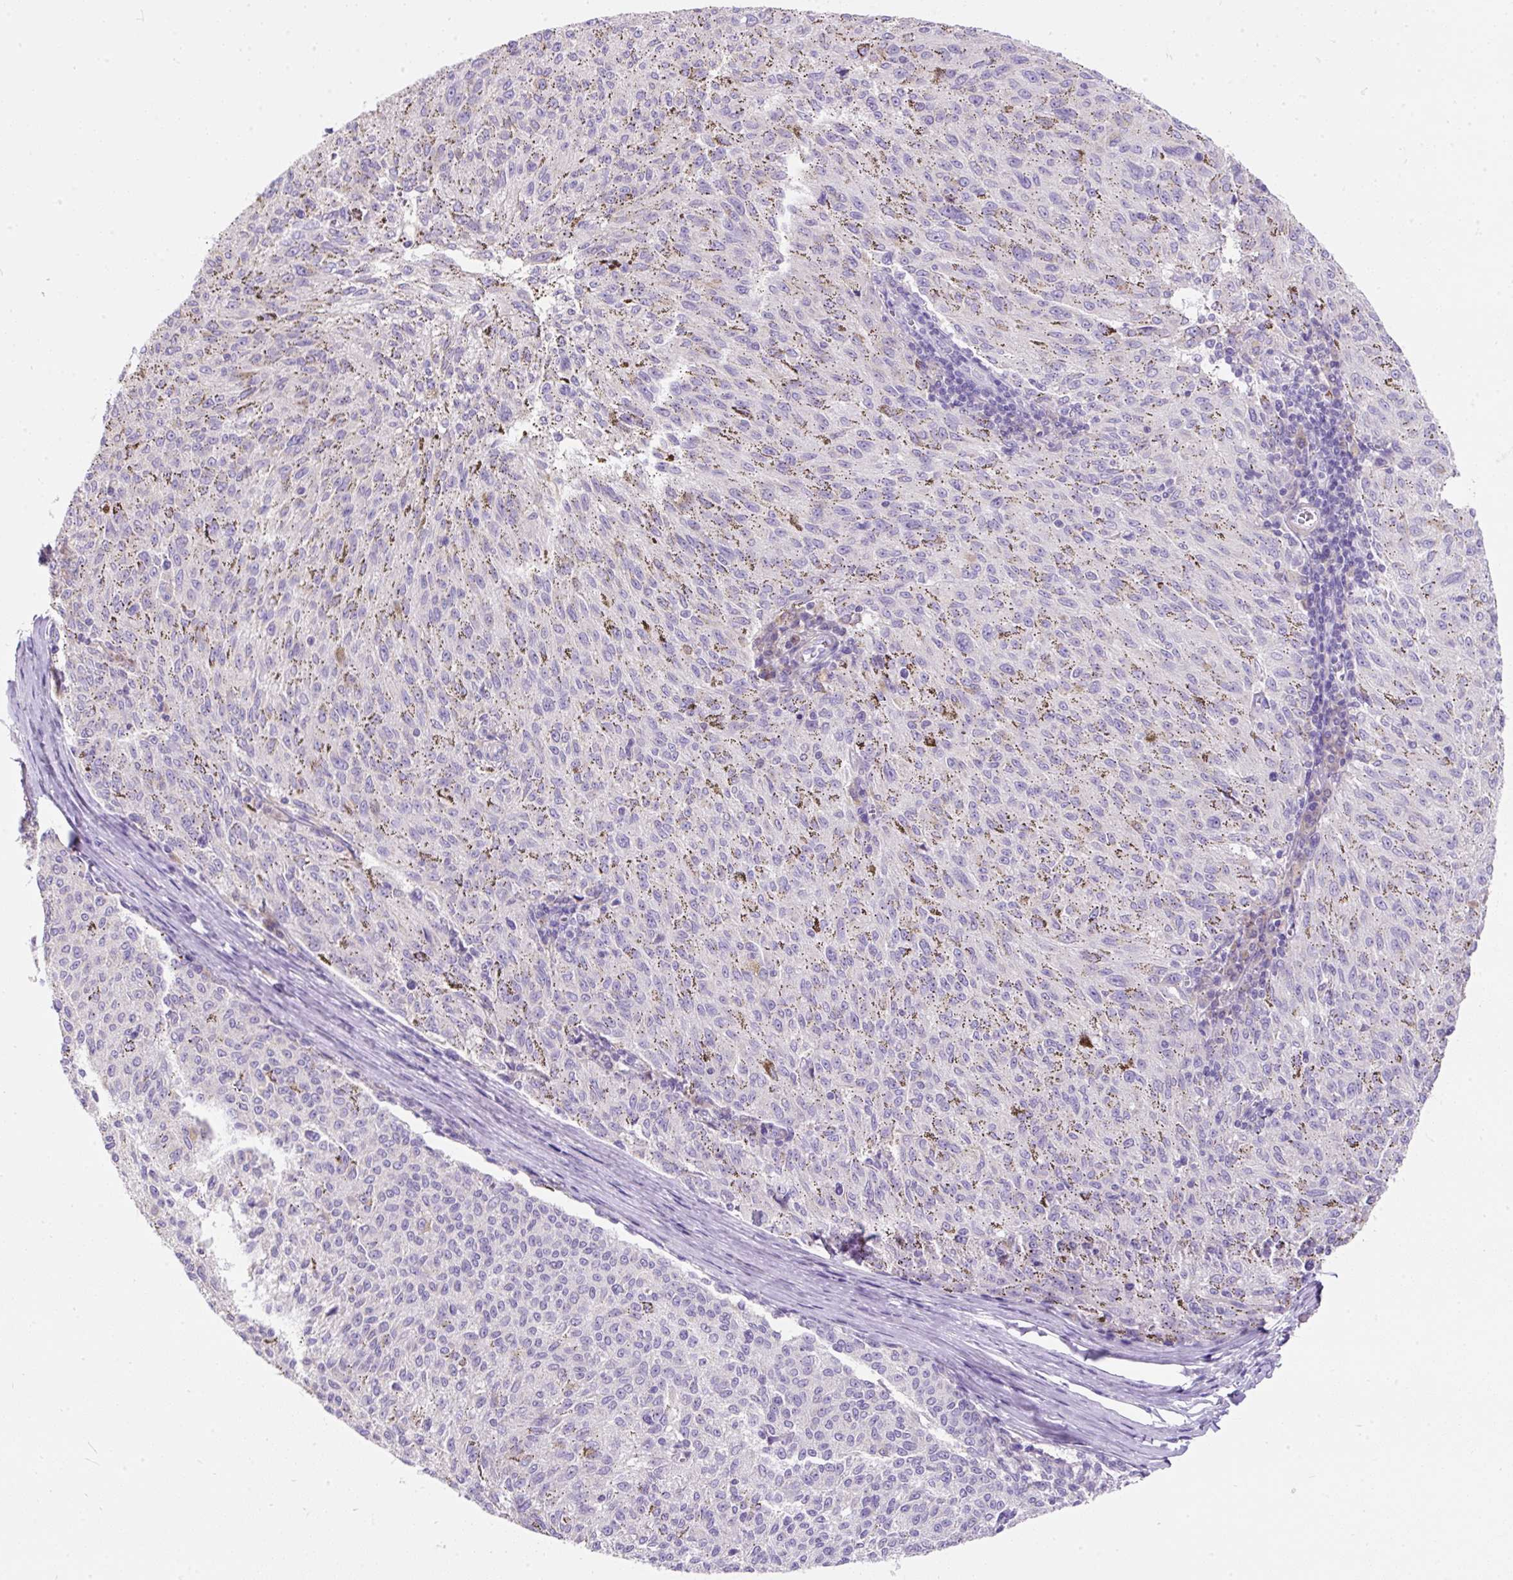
{"staining": {"intensity": "negative", "quantity": "none", "location": "none"}, "tissue": "melanoma", "cell_type": "Tumor cells", "image_type": "cancer", "snomed": [{"axis": "morphology", "description": "Malignant melanoma, NOS"}, {"axis": "topography", "description": "Skin"}], "caption": "Immunohistochemical staining of melanoma demonstrates no significant staining in tumor cells.", "gene": "SUSD5", "patient": {"sex": "female", "age": 72}}